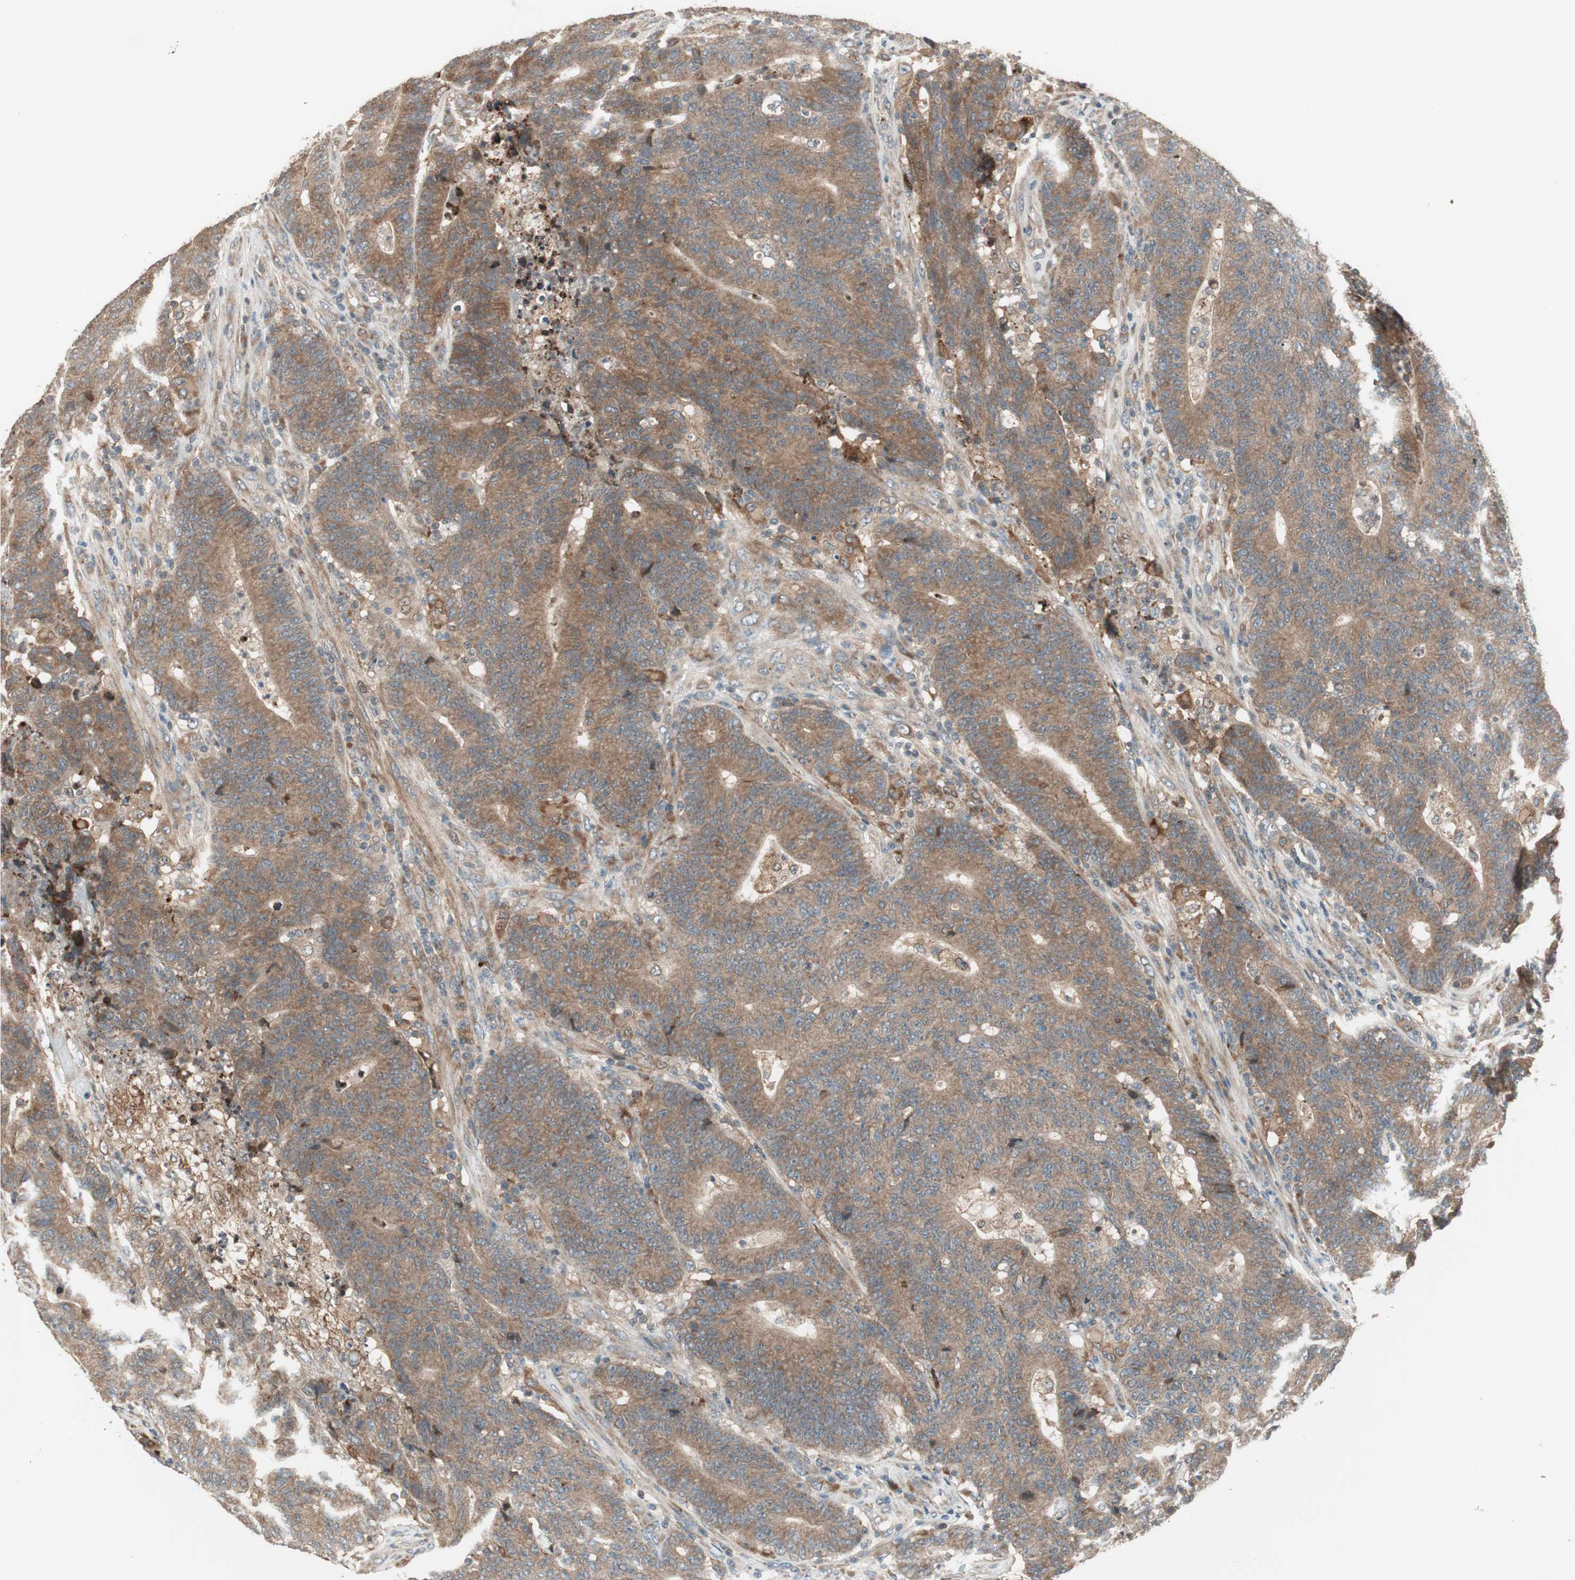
{"staining": {"intensity": "weak", "quantity": "25%-75%", "location": "cytoplasmic/membranous"}, "tissue": "colorectal cancer", "cell_type": "Tumor cells", "image_type": "cancer", "snomed": [{"axis": "morphology", "description": "Normal tissue, NOS"}, {"axis": "morphology", "description": "Adenocarcinoma, NOS"}, {"axis": "topography", "description": "Colon"}], "caption": "Immunohistochemistry (IHC) (DAB (3,3'-diaminobenzidine)) staining of human colorectal cancer (adenocarcinoma) shows weak cytoplasmic/membranous protein expression in about 25%-75% of tumor cells.", "gene": "SFRP1", "patient": {"sex": "female", "age": 75}}